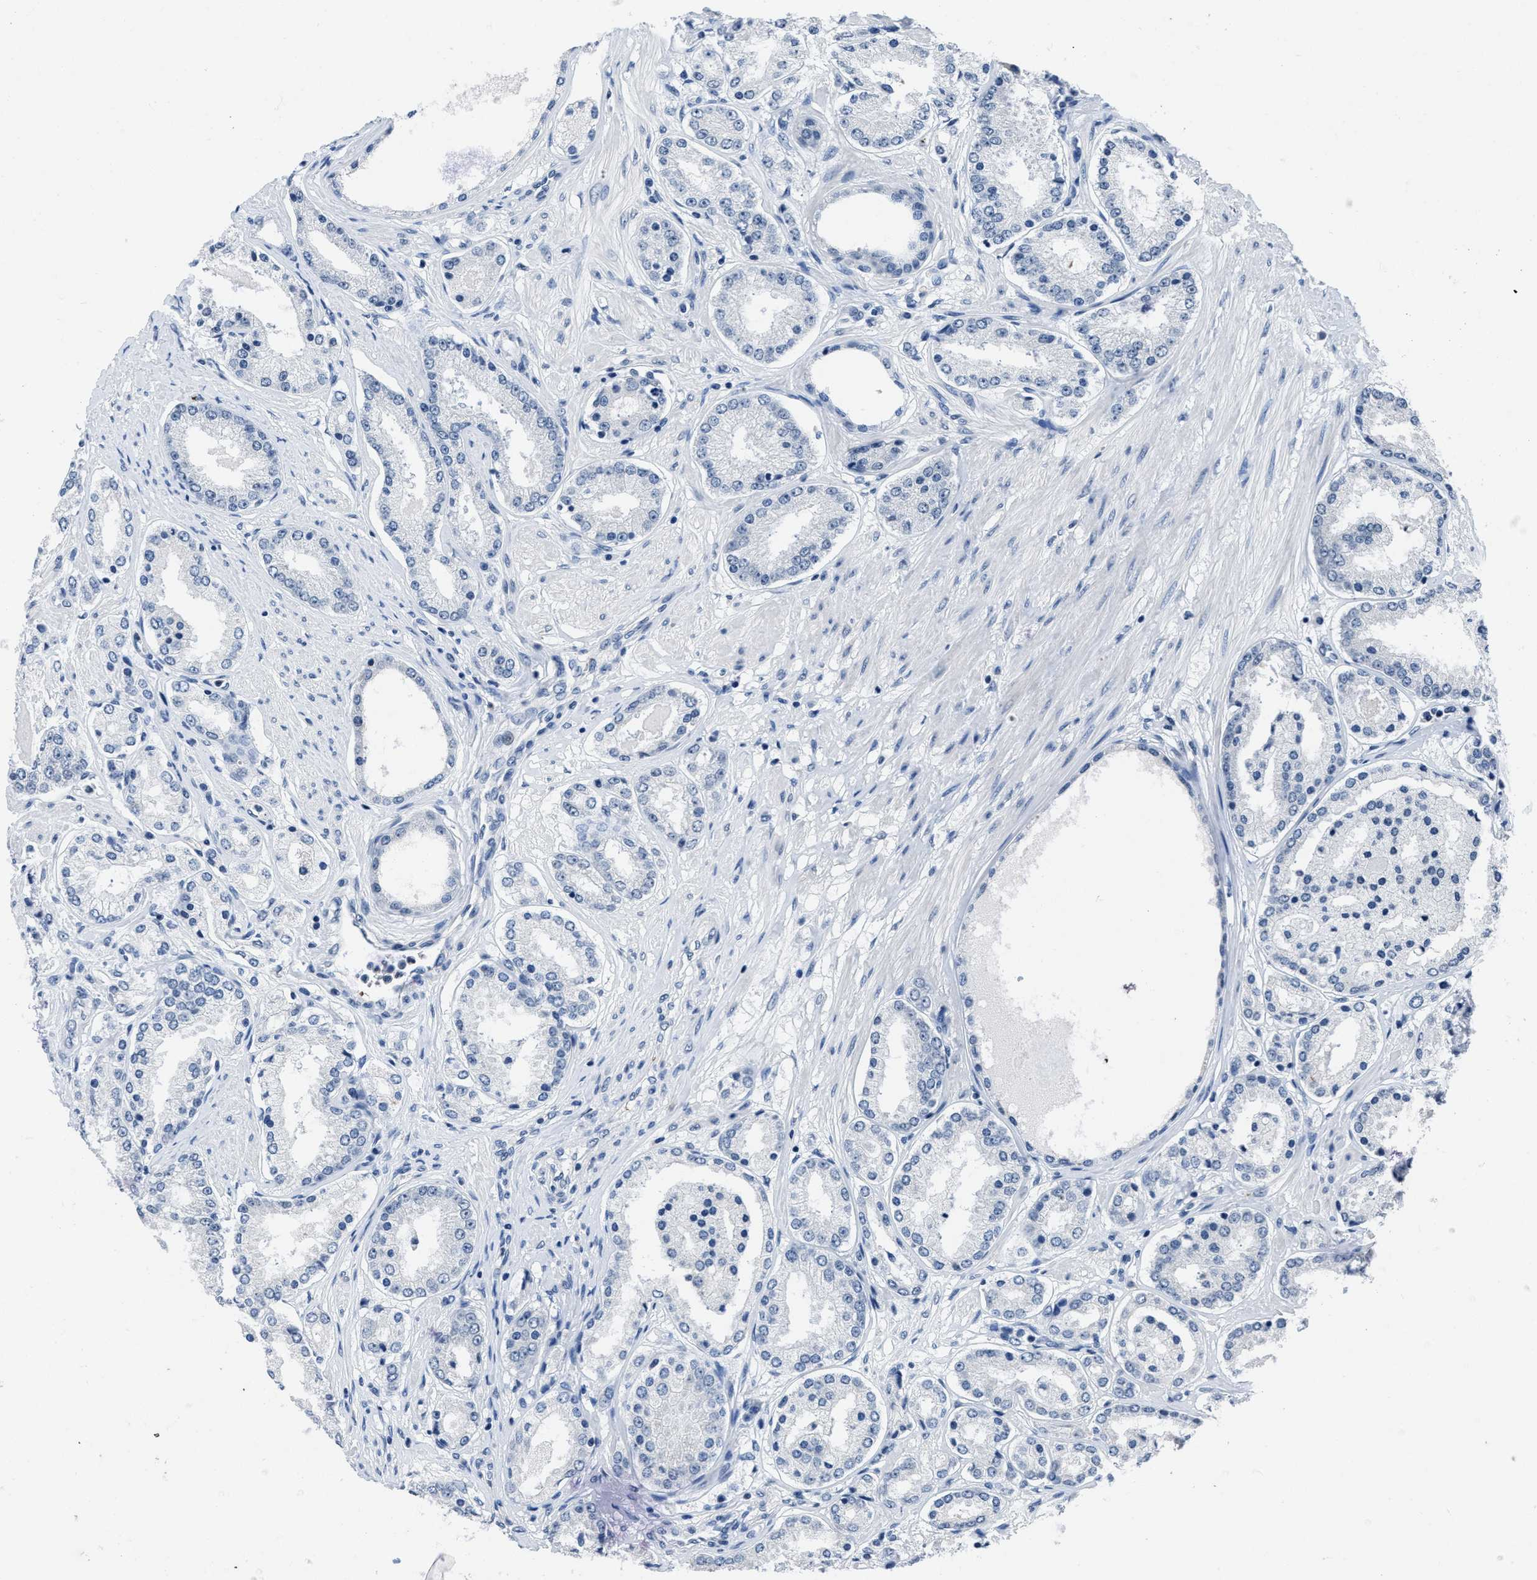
{"staining": {"intensity": "negative", "quantity": "none", "location": "none"}, "tissue": "prostate cancer", "cell_type": "Tumor cells", "image_type": "cancer", "snomed": [{"axis": "morphology", "description": "Adenocarcinoma, Low grade"}, {"axis": "topography", "description": "Prostate"}], "caption": "The immunohistochemistry (IHC) photomicrograph has no significant staining in tumor cells of prostate cancer (low-grade adenocarcinoma) tissue.", "gene": "ITGA2B", "patient": {"sex": "male", "age": 63}}